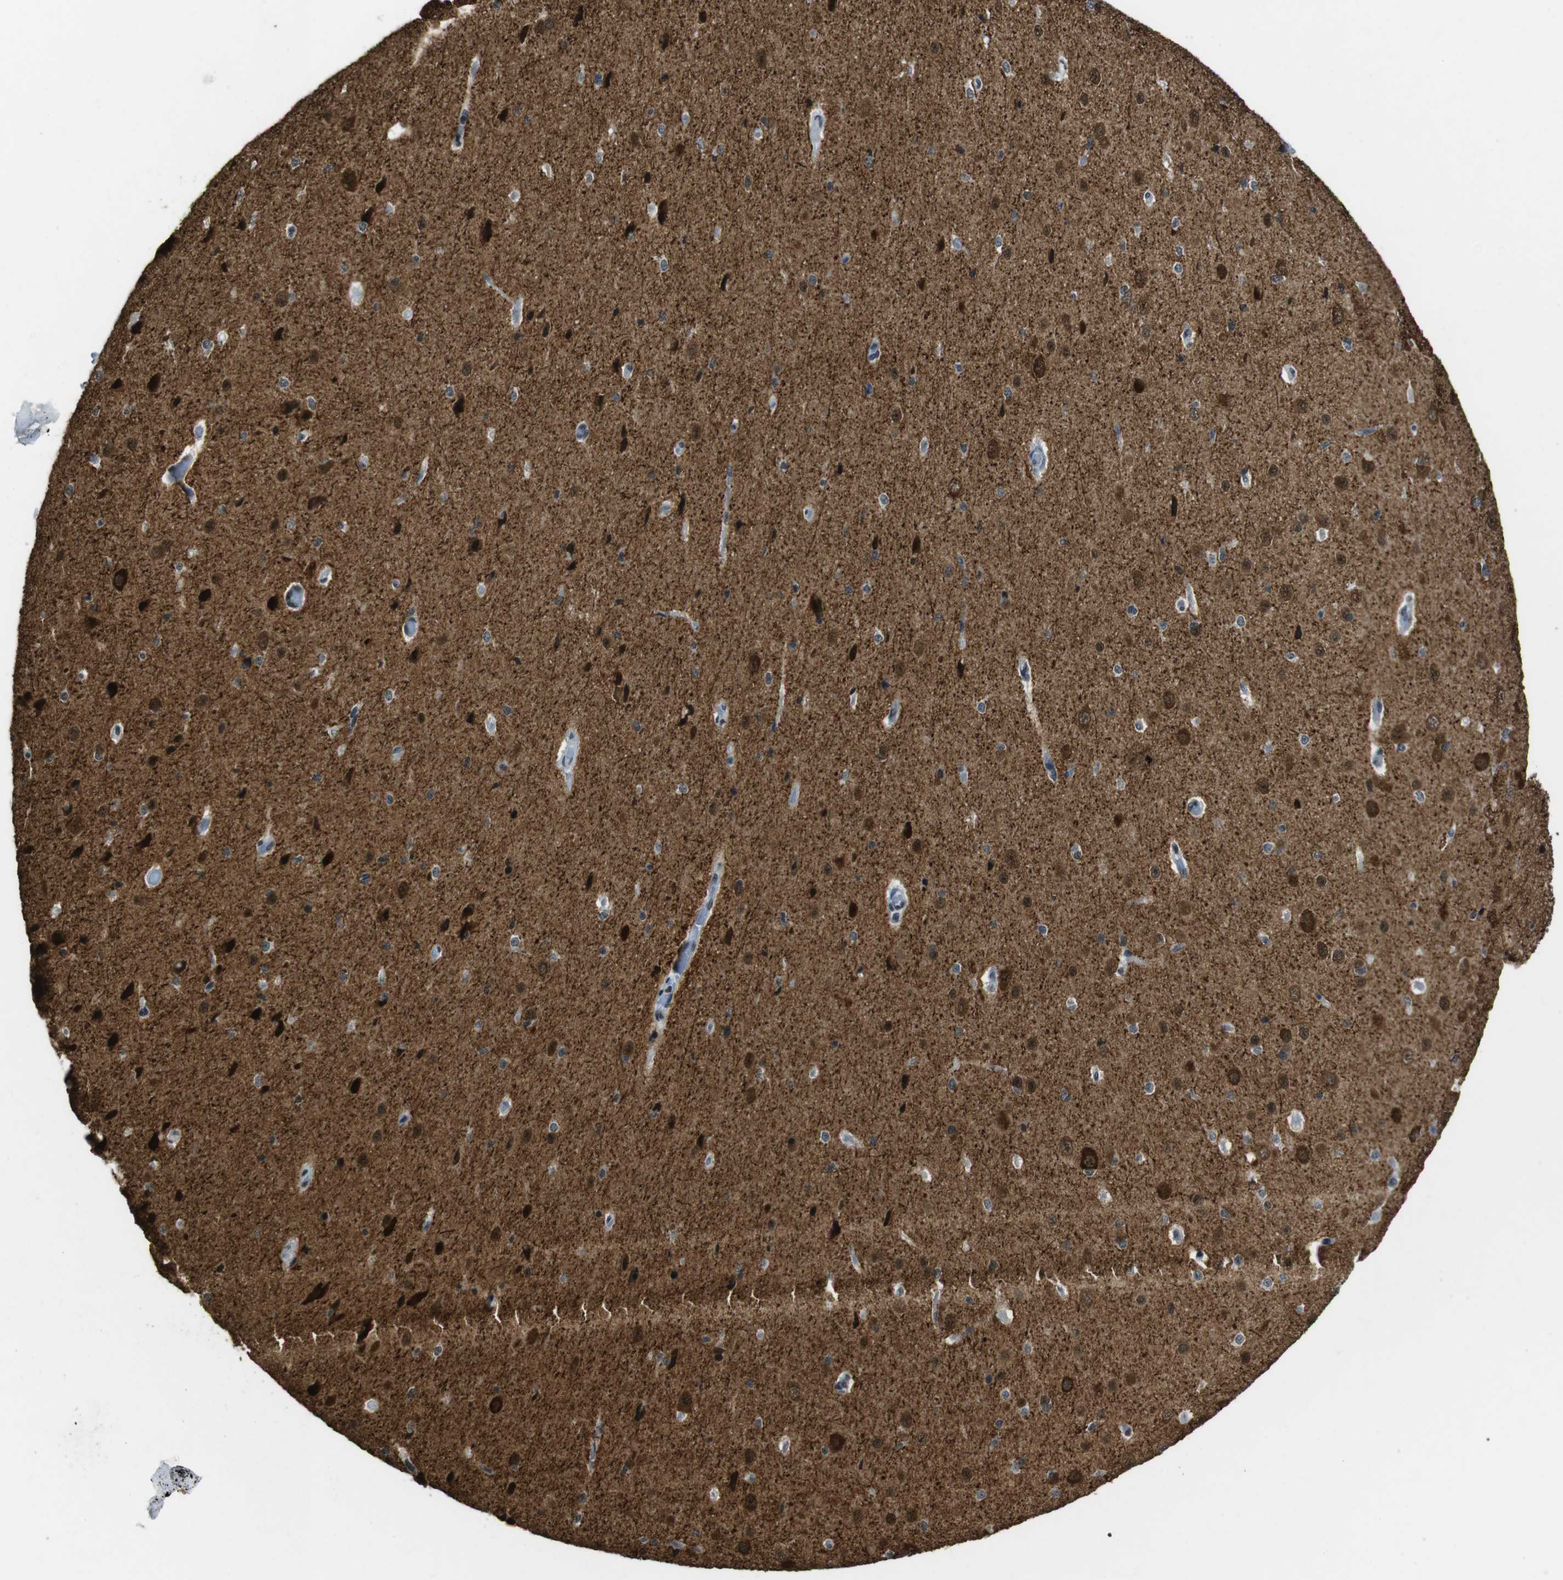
{"staining": {"intensity": "weak", "quantity": ">75%", "location": "nuclear"}, "tissue": "cerebral cortex", "cell_type": "Endothelial cells", "image_type": "normal", "snomed": [{"axis": "morphology", "description": "Normal tissue, NOS"}, {"axis": "morphology", "description": "Developmental malformation"}, {"axis": "topography", "description": "Cerebral cortex"}], "caption": "The micrograph shows a brown stain indicating the presence of a protein in the nuclear of endothelial cells in cerebral cortex.", "gene": "CSNK2B", "patient": {"sex": "female", "age": 30}}